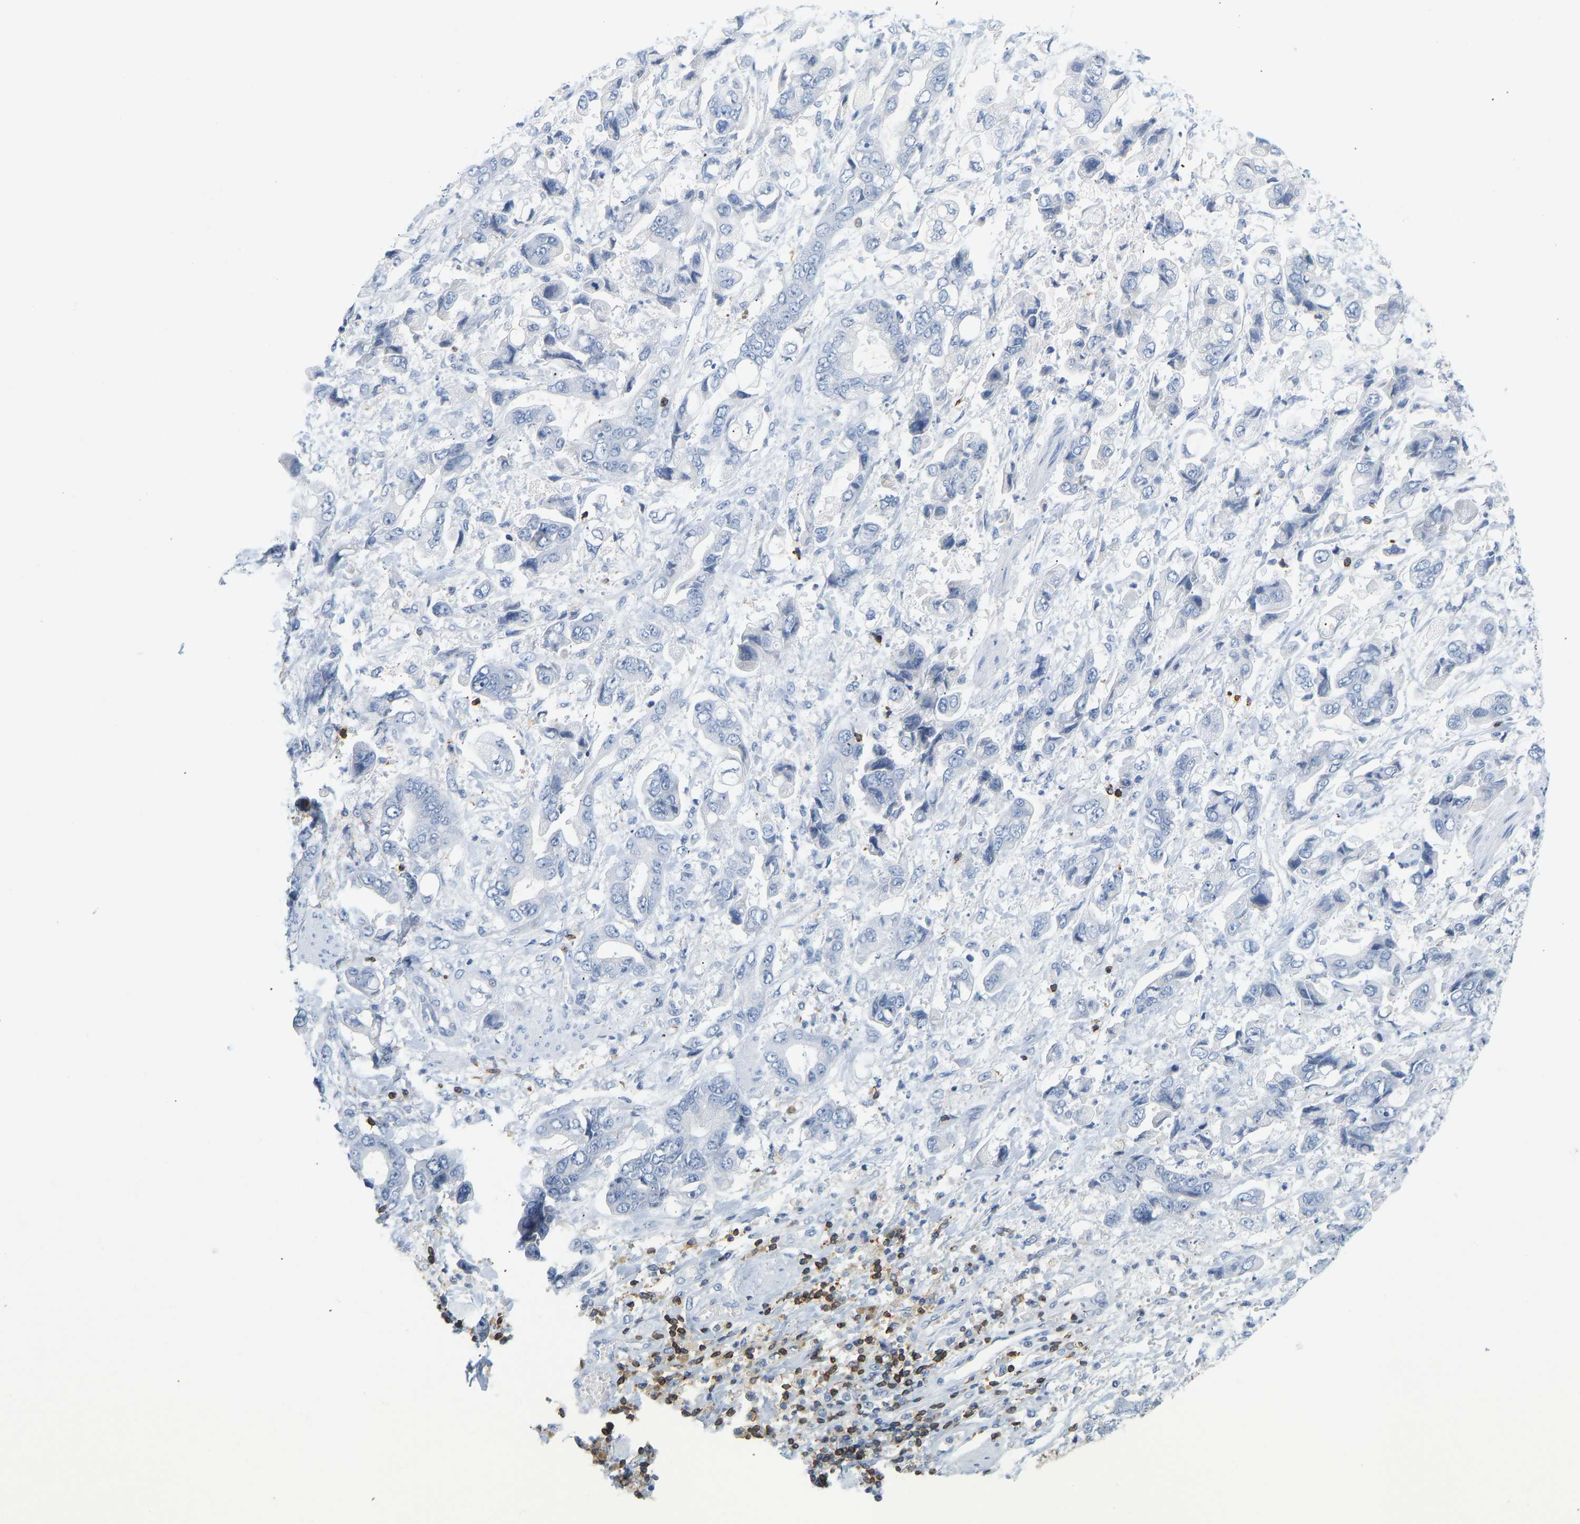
{"staining": {"intensity": "negative", "quantity": "none", "location": "none"}, "tissue": "stomach cancer", "cell_type": "Tumor cells", "image_type": "cancer", "snomed": [{"axis": "morphology", "description": "Normal tissue, NOS"}, {"axis": "morphology", "description": "Adenocarcinoma, NOS"}, {"axis": "topography", "description": "Stomach"}], "caption": "Tumor cells show no significant protein expression in stomach adenocarcinoma. The staining is performed using DAB brown chromogen with nuclei counter-stained in using hematoxylin.", "gene": "EVL", "patient": {"sex": "male", "age": 62}}